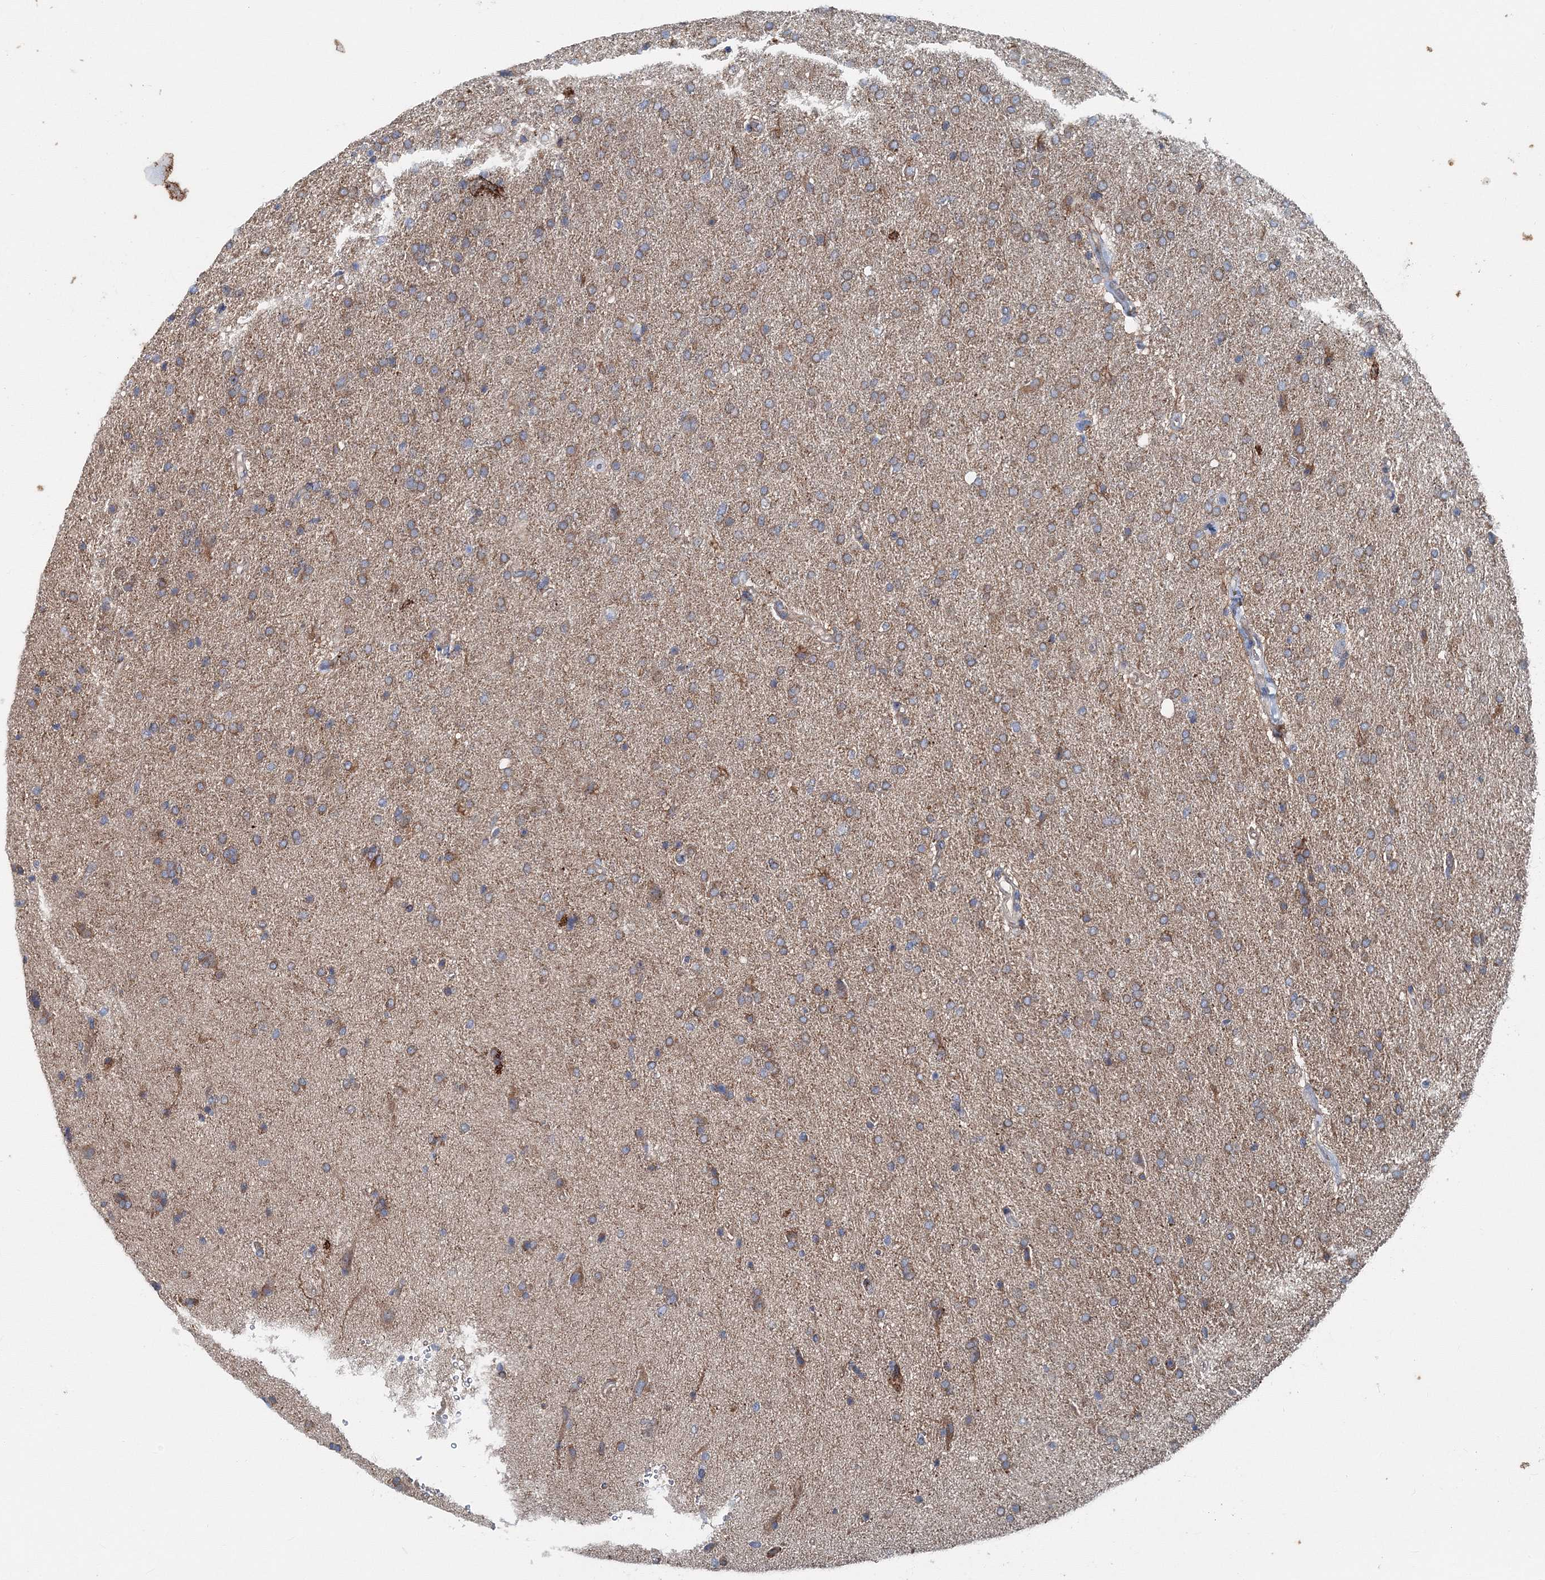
{"staining": {"intensity": "moderate", "quantity": "25%-75%", "location": "cytoplasmic/membranous"}, "tissue": "glioma", "cell_type": "Tumor cells", "image_type": "cancer", "snomed": [{"axis": "morphology", "description": "Glioma, malignant, High grade"}, {"axis": "topography", "description": "Brain"}], "caption": "Protein analysis of malignant glioma (high-grade) tissue exhibits moderate cytoplasmic/membranous staining in approximately 25%-75% of tumor cells. Immunohistochemistry stains the protein of interest in brown and the nuclei are stained blue.", "gene": "MPHOSPH9", "patient": {"sex": "male", "age": 72}}